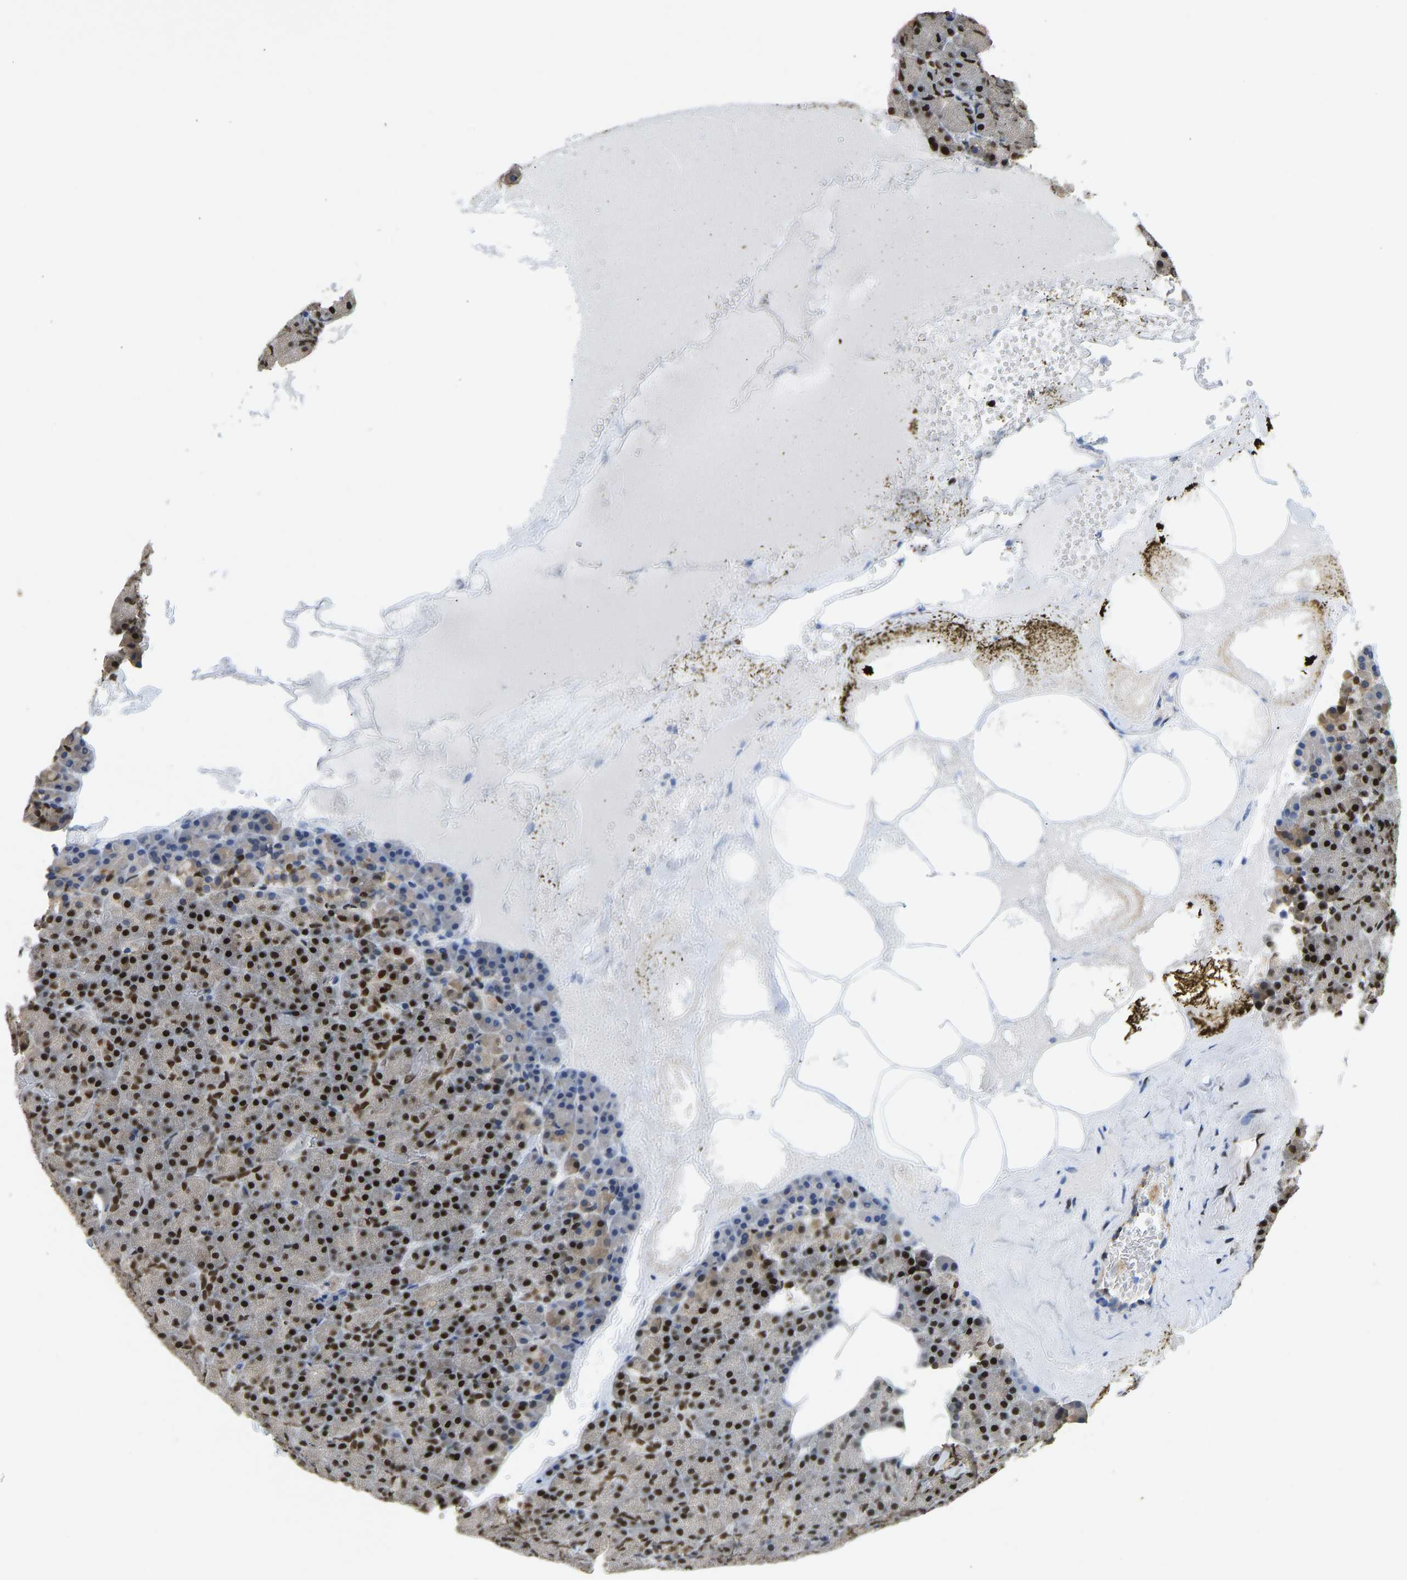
{"staining": {"intensity": "strong", "quantity": ">75%", "location": "nuclear"}, "tissue": "pancreas", "cell_type": "Exocrine glandular cells", "image_type": "normal", "snomed": [{"axis": "morphology", "description": "Normal tissue, NOS"}, {"axis": "morphology", "description": "Carcinoid, malignant, NOS"}, {"axis": "topography", "description": "Pancreas"}], "caption": "An image showing strong nuclear expression in approximately >75% of exocrine glandular cells in unremarkable pancreas, as visualized by brown immunohistochemical staining.", "gene": "ZSCAN20", "patient": {"sex": "female", "age": 35}}